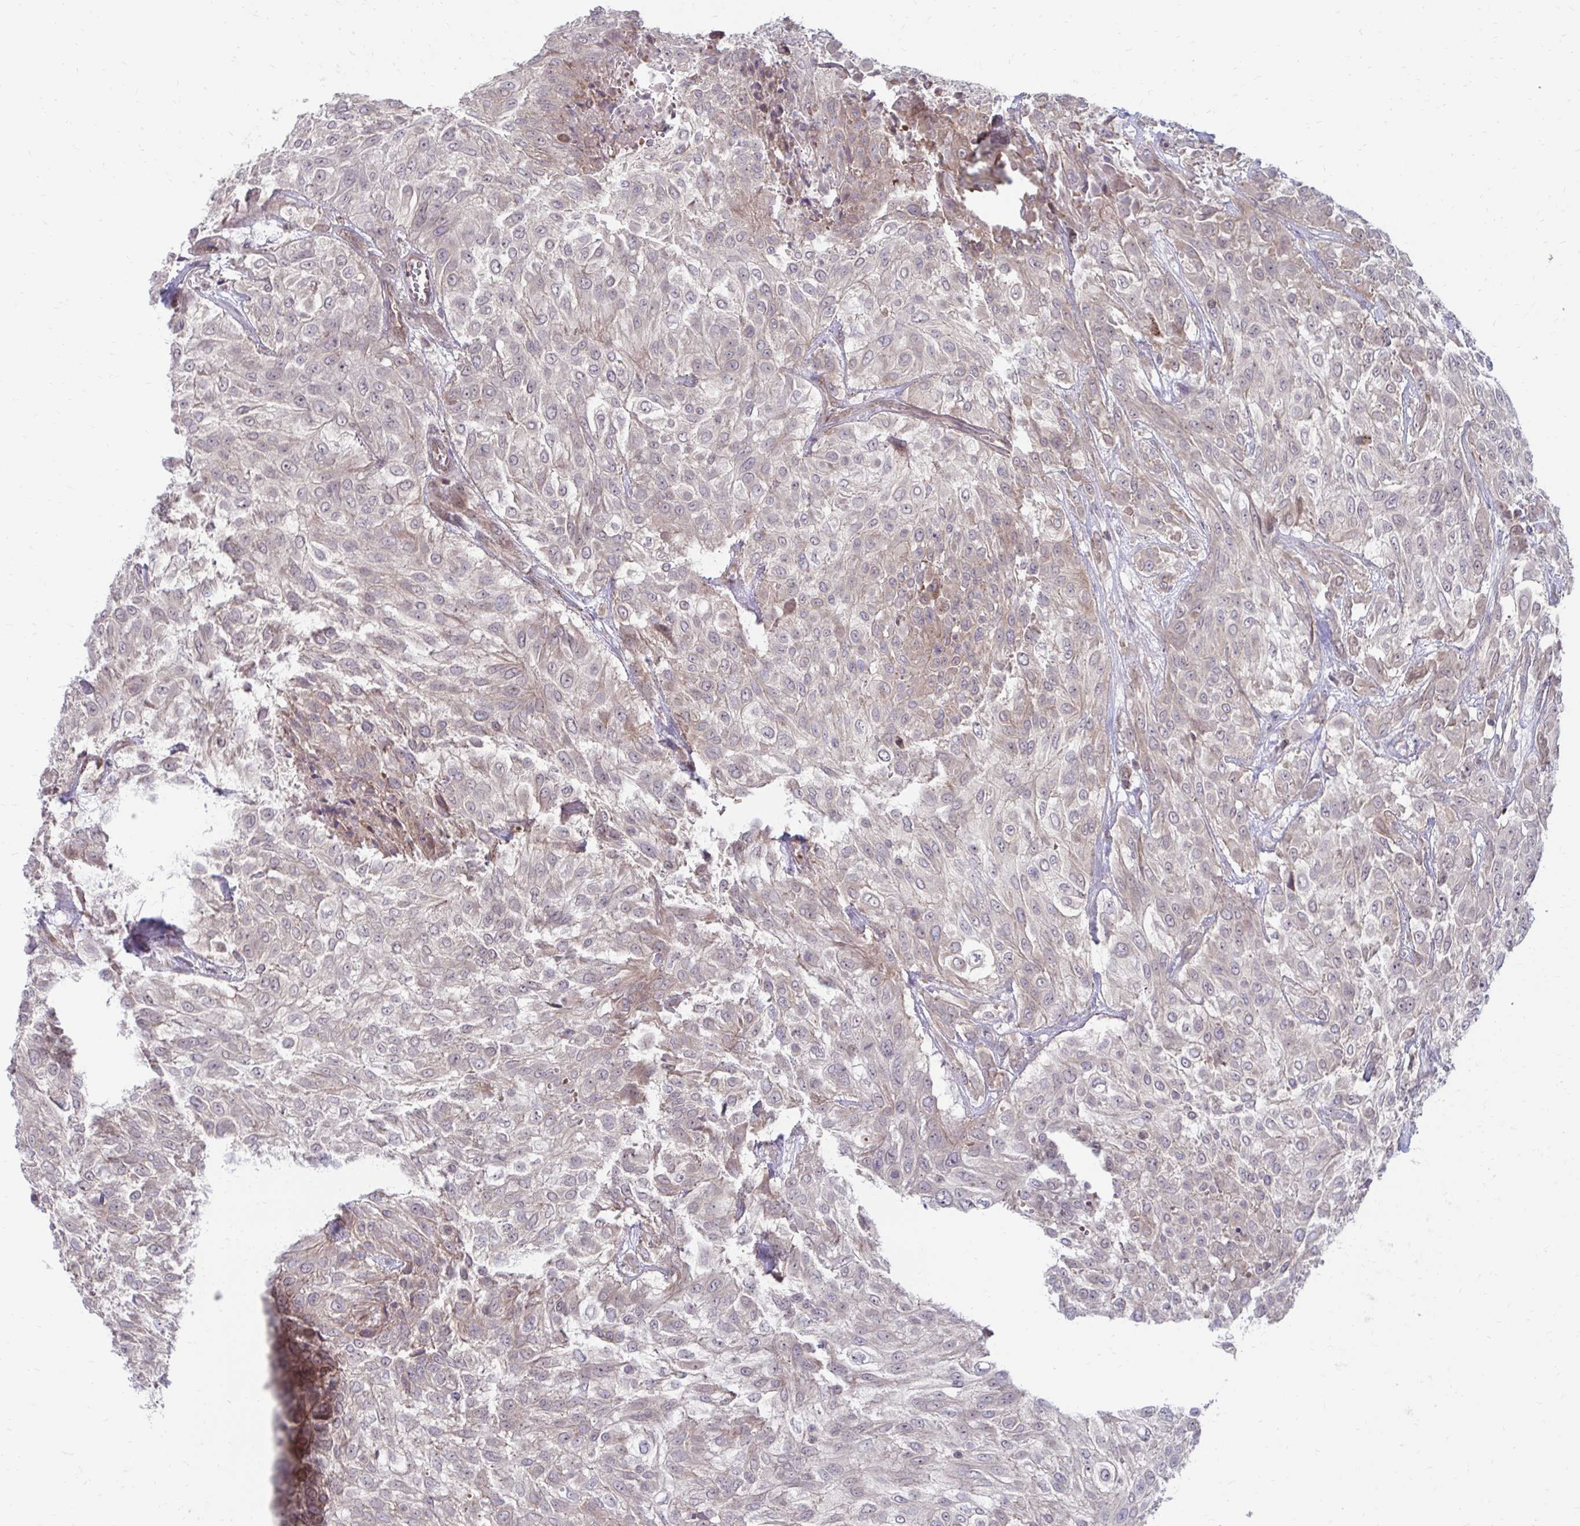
{"staining": {"intensity": "weak", "quantity": "25%-75%", "location": "cytoplasmic/membranous"}, "tissue": "urothelial cancer", "cell_type": "Tumor cells", "image_type": "cancer", "snomed": [{"axis": "morphology", "description": "Urothelial carcinoma, High grade"}, {"axis": "topography", "description": "Urinary bladder"}], "caption": "High-grade urothelial carcinoma stained for a protein (brown) shows weak cytoplasmic/membranous positive positivity in about 25%-75% of tumor cells.", "gene": "ITPR2", "patient": {"sex": "male", "age": 57}}